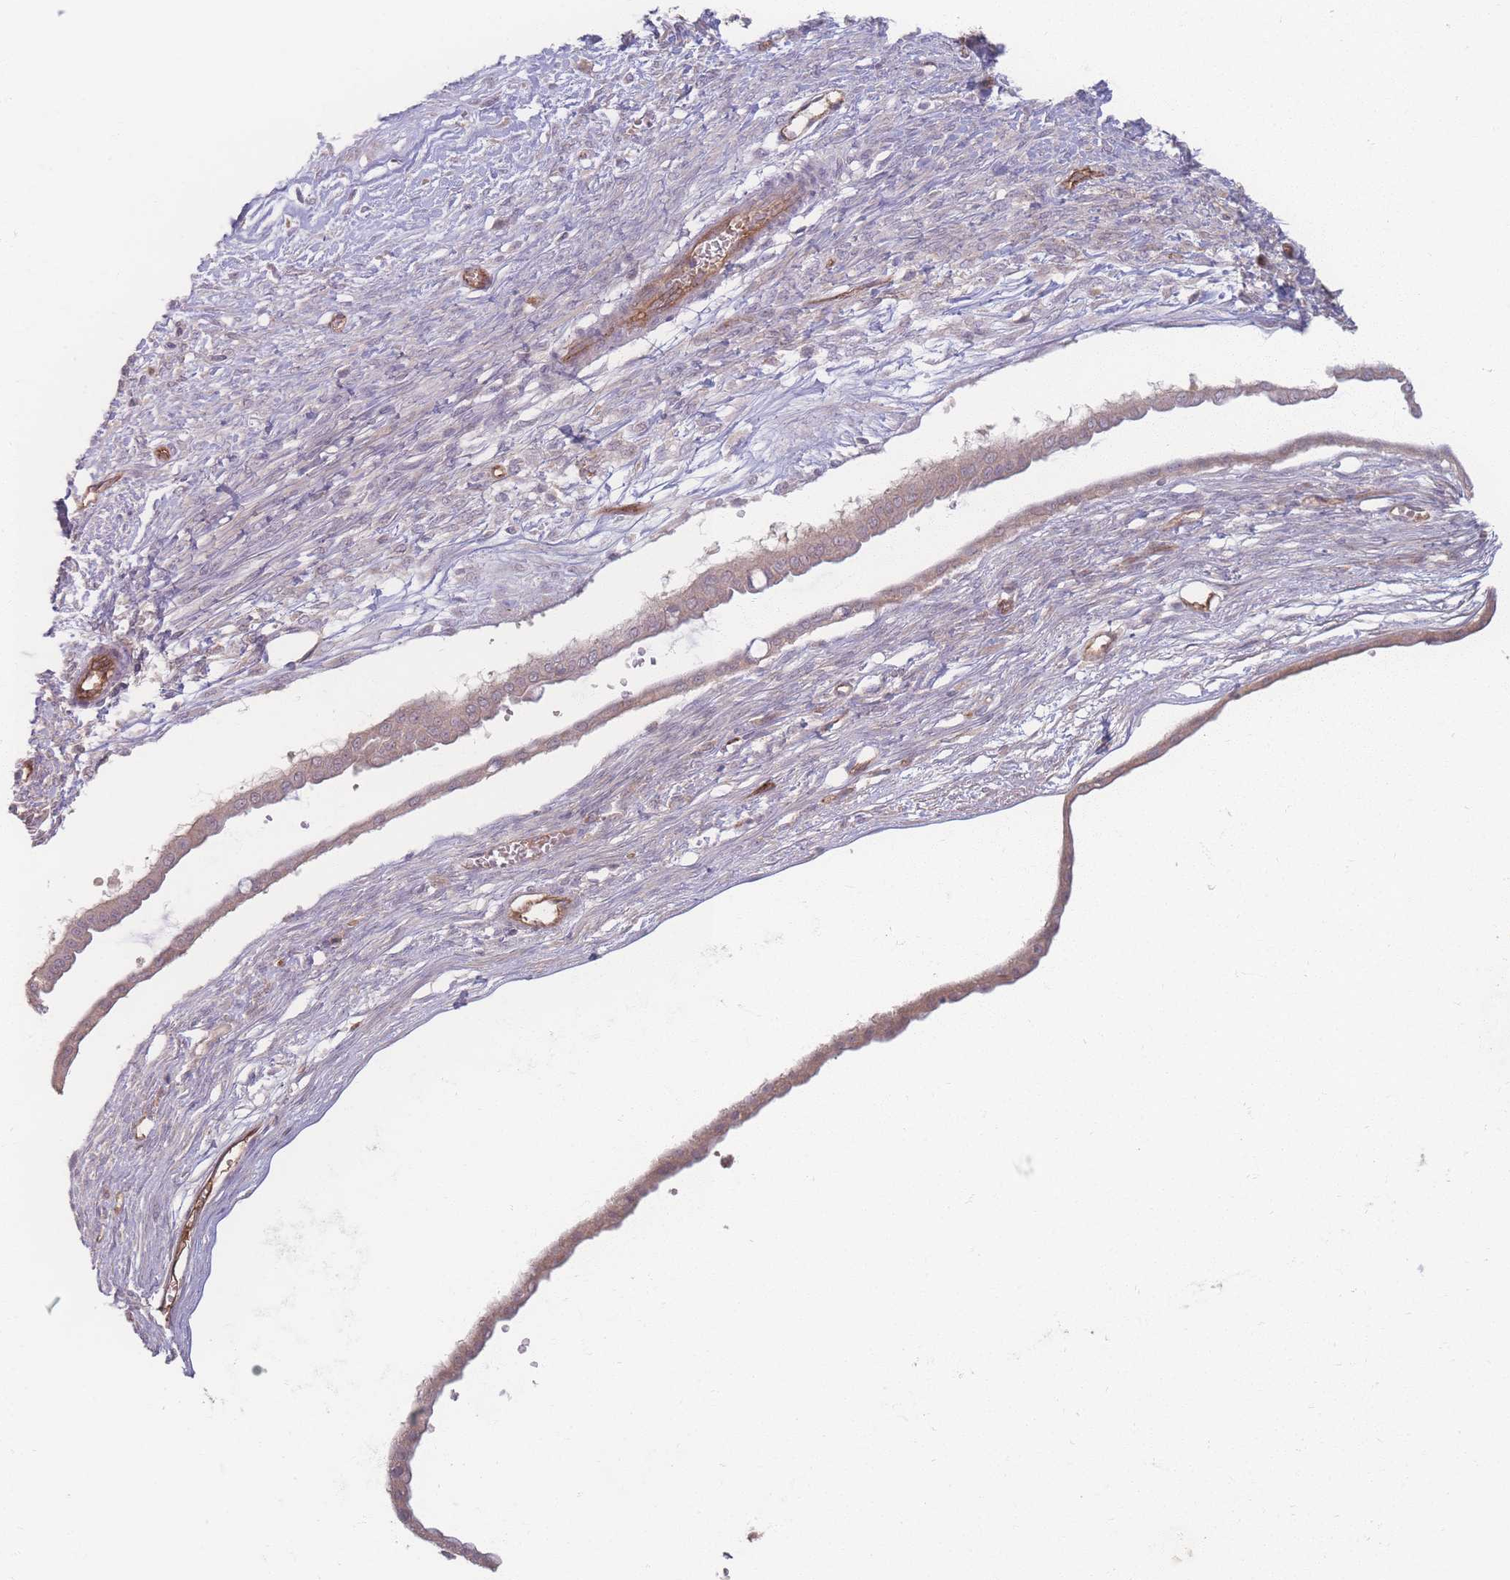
{"staining": {"intensity": "weak", "quantity": ">75%", "location": "cytoplasmic/membranous"}, "tissue": "ovarian cancer", "cell_type": "Tumor cells", "image_type": "cancer", "snomed": [{"axis": "morphology", "description": "Cystadenocarcinoma, mucinous, NOS"}, {"axis": "topography", "description": "Ovary"}], "caption": "Human ovarian cancer stained for a protein (brown) shows weak cytoplasmic/membranous positive staining in about >75% of tumor cells.", "gene": "INSR", "patient": {"sex": "female", "age": 73}}